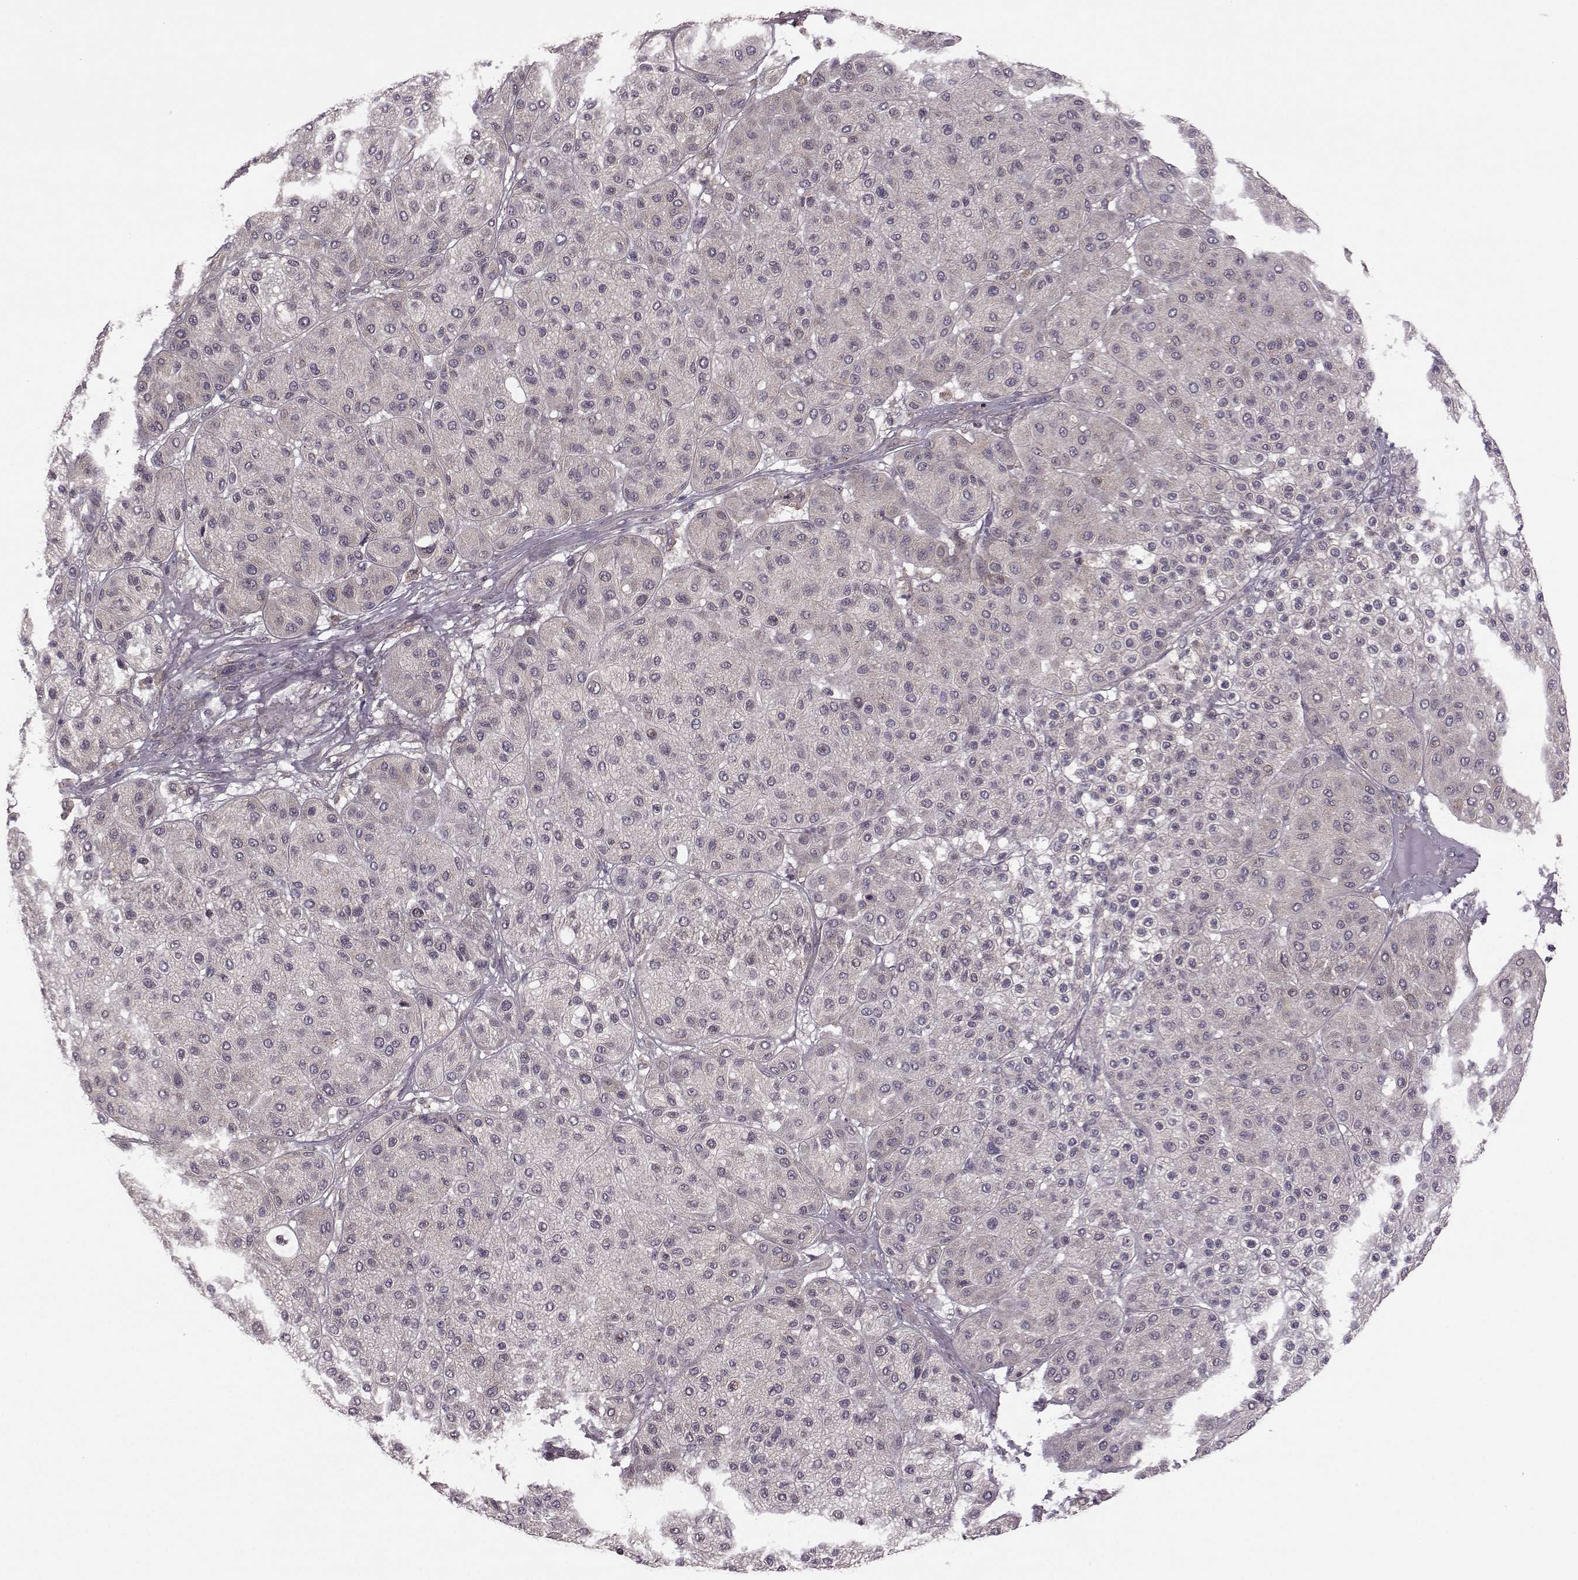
{"staining": {"intensity": "weak", "quantity": "25%-75%", "location": "cytoplasmic/membranous"}, "tissue": "melanoma", "cell_type": "Tumor cells", "image_type": "cancer", "snomed": [{"axis": "morphology", "description": "Malignant melanoma, Metastatic site"}, {"axis": "topography", "description": "Smooth muscle"}], "caption": "Malignant melanoma (metastatic site) tissue shows weak cytoplasmic/membranous staining in approximately 25%-75% of tumor cells Using DAB (3,3'-diaminobenzidine) (brown) and hematoxylin (blue) stains, captured at high magnification using brightfield microscopy.", "gene": "FNIP2", "patient": {"sex": "male", "age": 41}}